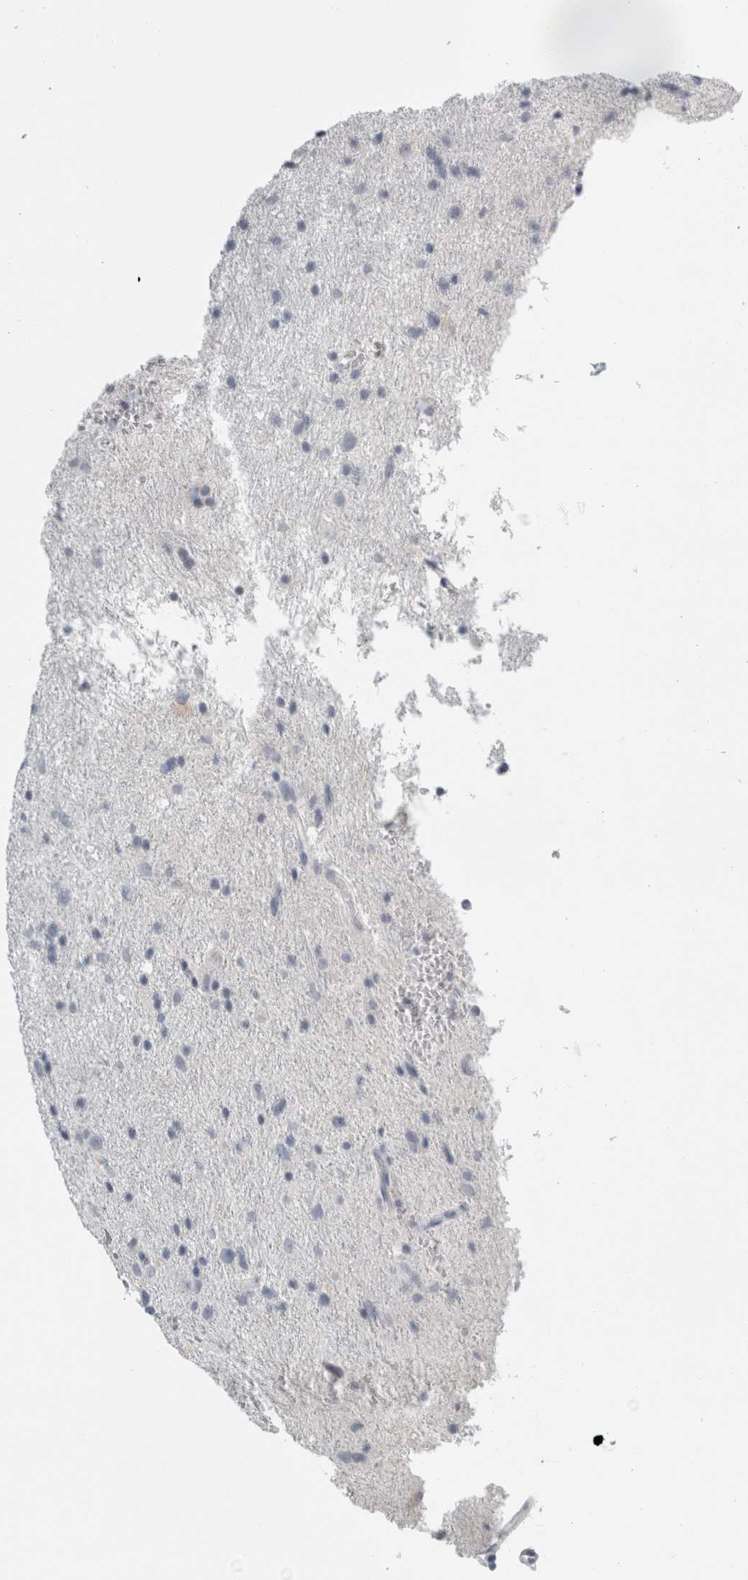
{"staining": {"intensity": "negative", "quantity": "none", "location": "none"}, "tissue": "glioma", "cell_type": "Tumor cells", "image_type": "cancer", "snomed": [{"axis": "morphology", "description": "Glioma, malignant, Low grade"}, {"axis": "topography", "description": "Brain"}], "caption": "The IHC image has no significant positivity in tumor cells of malignant glioma (low-grade) tissue. (Immunohistochemistry (ihc), brightfield microscopy, high magnification).", "gene": "TSPAN8", "patient": {"sex": "male", "age": 77}}